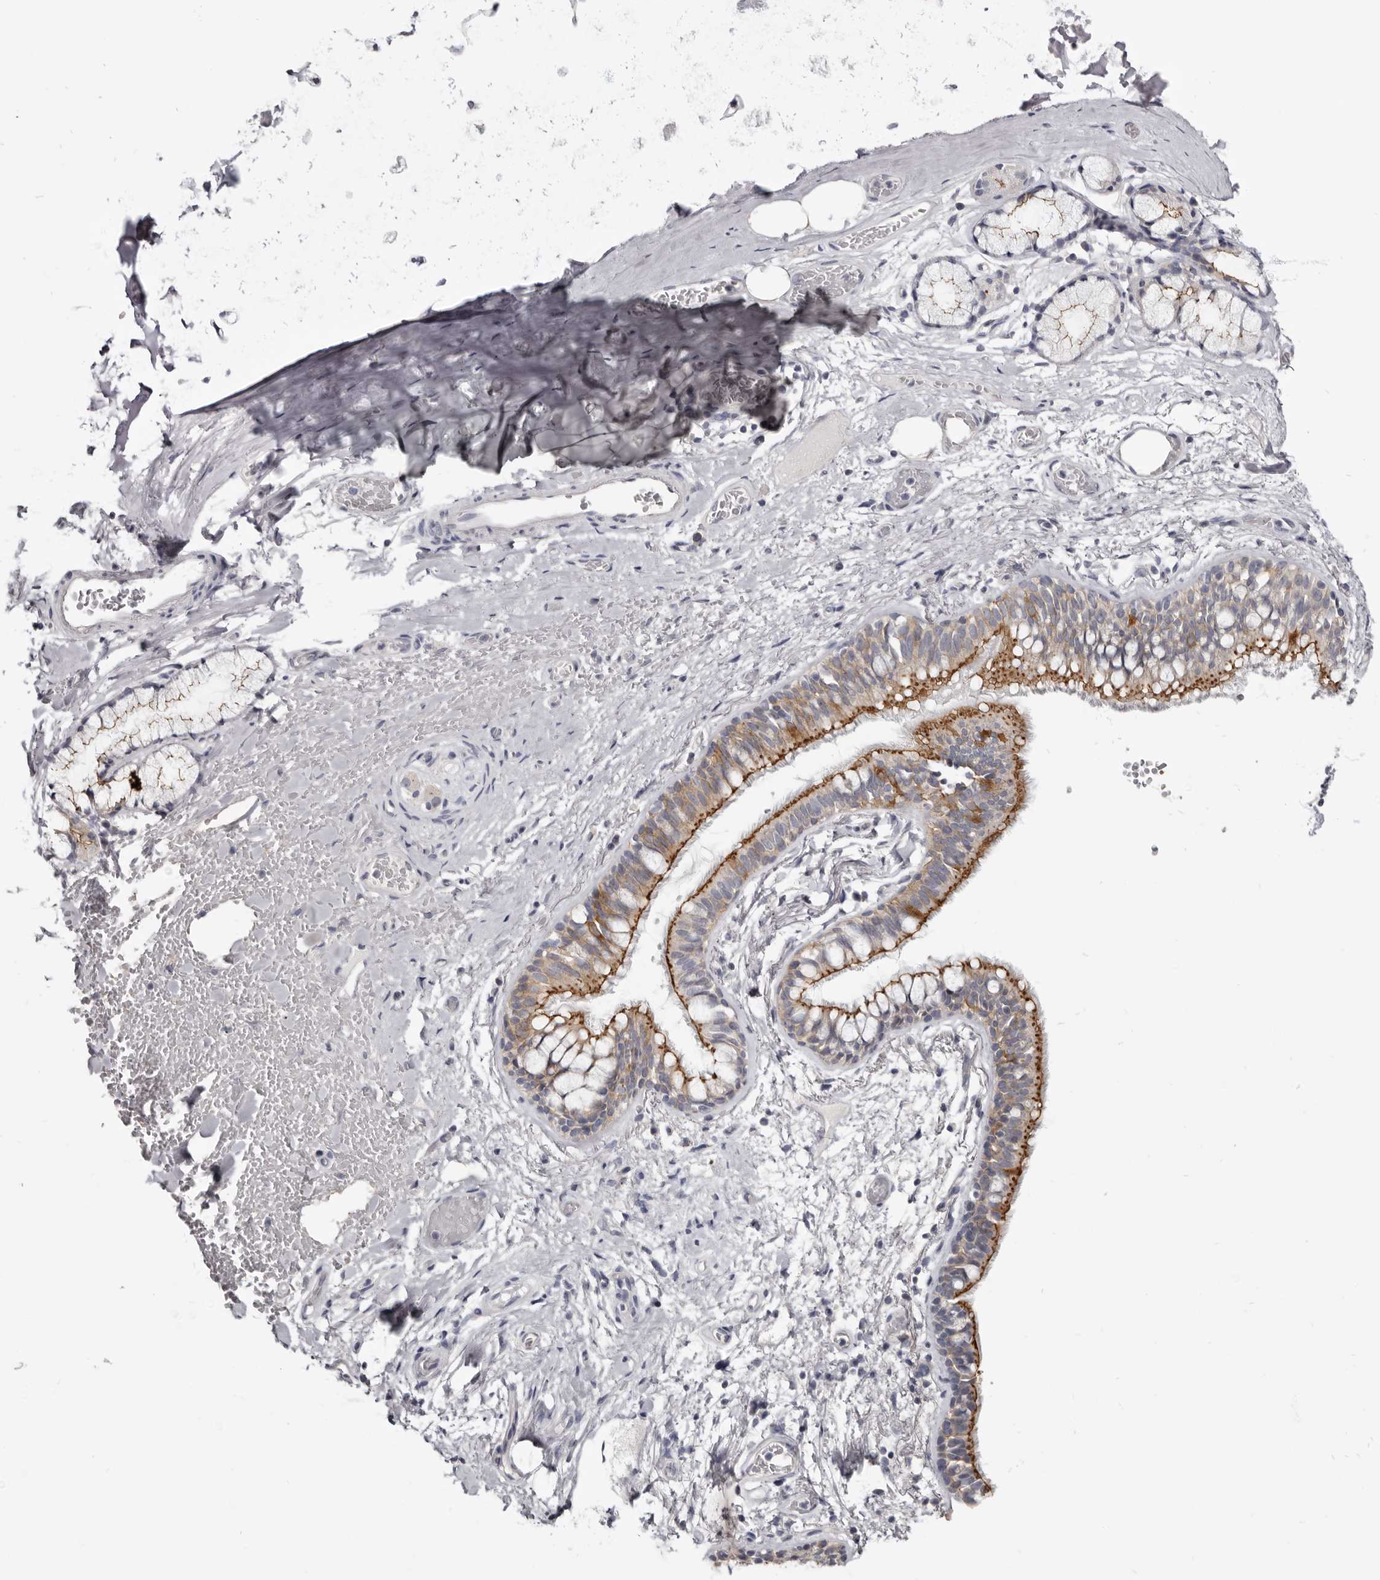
{"staining": {"intensity": "negative", "quantity": "none", "location": "none"}, "tissue": "adipose tissue", "cell_type": "Adipocytes", "image_type": "normal", "snomed": [{"axis": "morphology", "description": "Normal tissue, NOS"}, {"axis": "topography", "description": "Cartilage tissue"}, {"axis": "topography", "description": "Bronchus"}], "caption": "Immunohistochemistry (IHC) photomicrograph of normal adipose tissue: human adipose tissue stained with DAB reveals no significant protein expression in adipocytes. (DAB IHC visualized using brightfield microscopy, high magnification).", "gene": "CGN", "patient": {"sex": "female", "age": 73}}